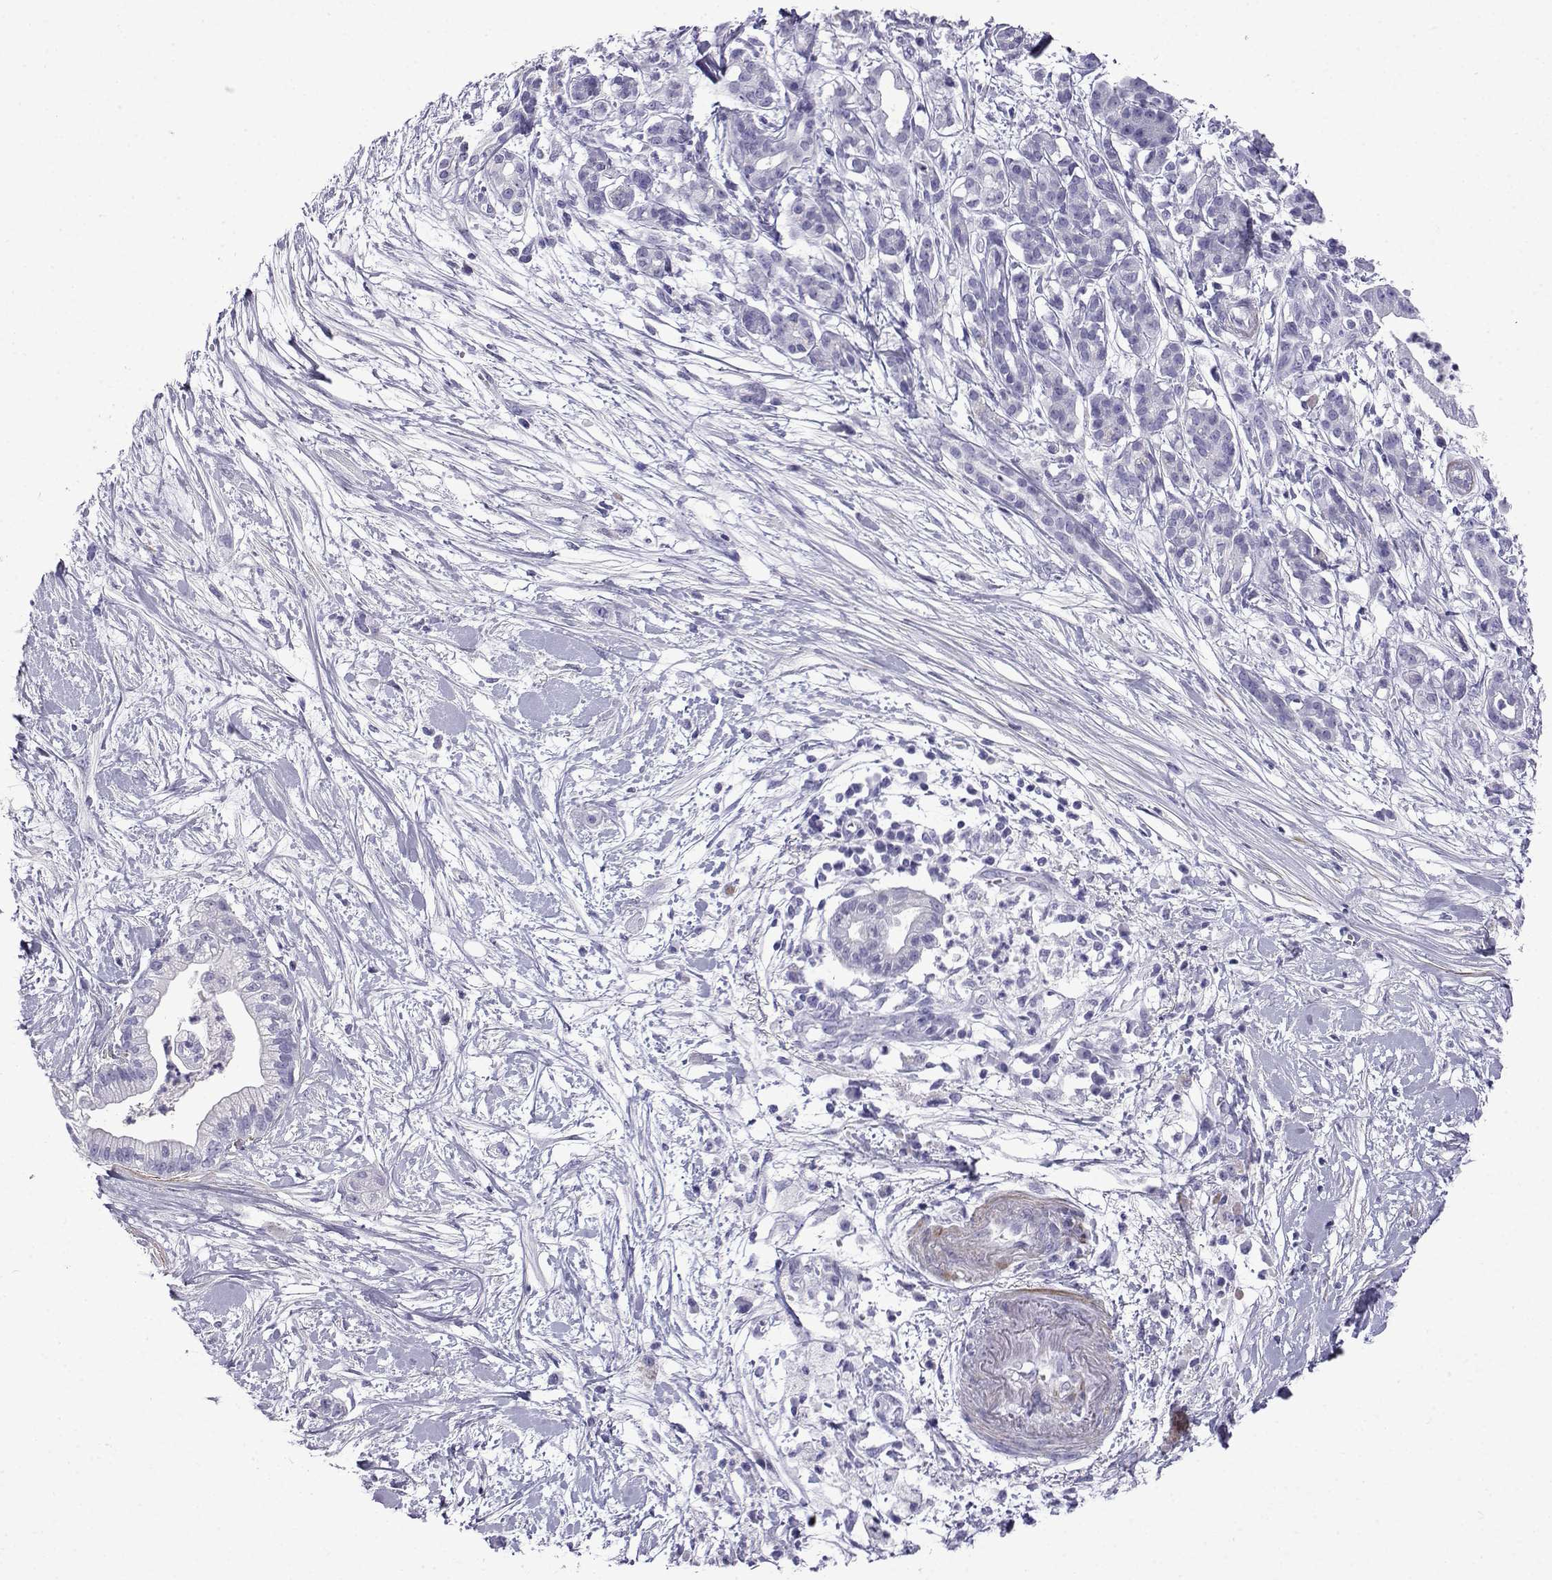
{"staining": {"intensity": "negative", "quantity": "none", "location": "none"}, "tissue": "pancreatic cancer", "cell_type": "Tumor cells", "image_type": "cancer", "snomed": [{"axis": "morphology", "description": "Normal tissue, NOS"}, {"axis": "morphology", "description": "Adenocarcinoma, NOS"}, {"axis": "topography", "description": "Lymph node"}, {"axis": "topography", "description": "Pancreas"}], "caption": "Protein analysis of adenocarcinoma (pancreatic) demonstrates no significant positivity in tumor cells. Brightfield microscopy of IHC stained with DAB (brown) and hematoxylin (blue), captured at high magnification.", "gene": "KCNF1", "patient": {"sex": "female", "age": 58}}